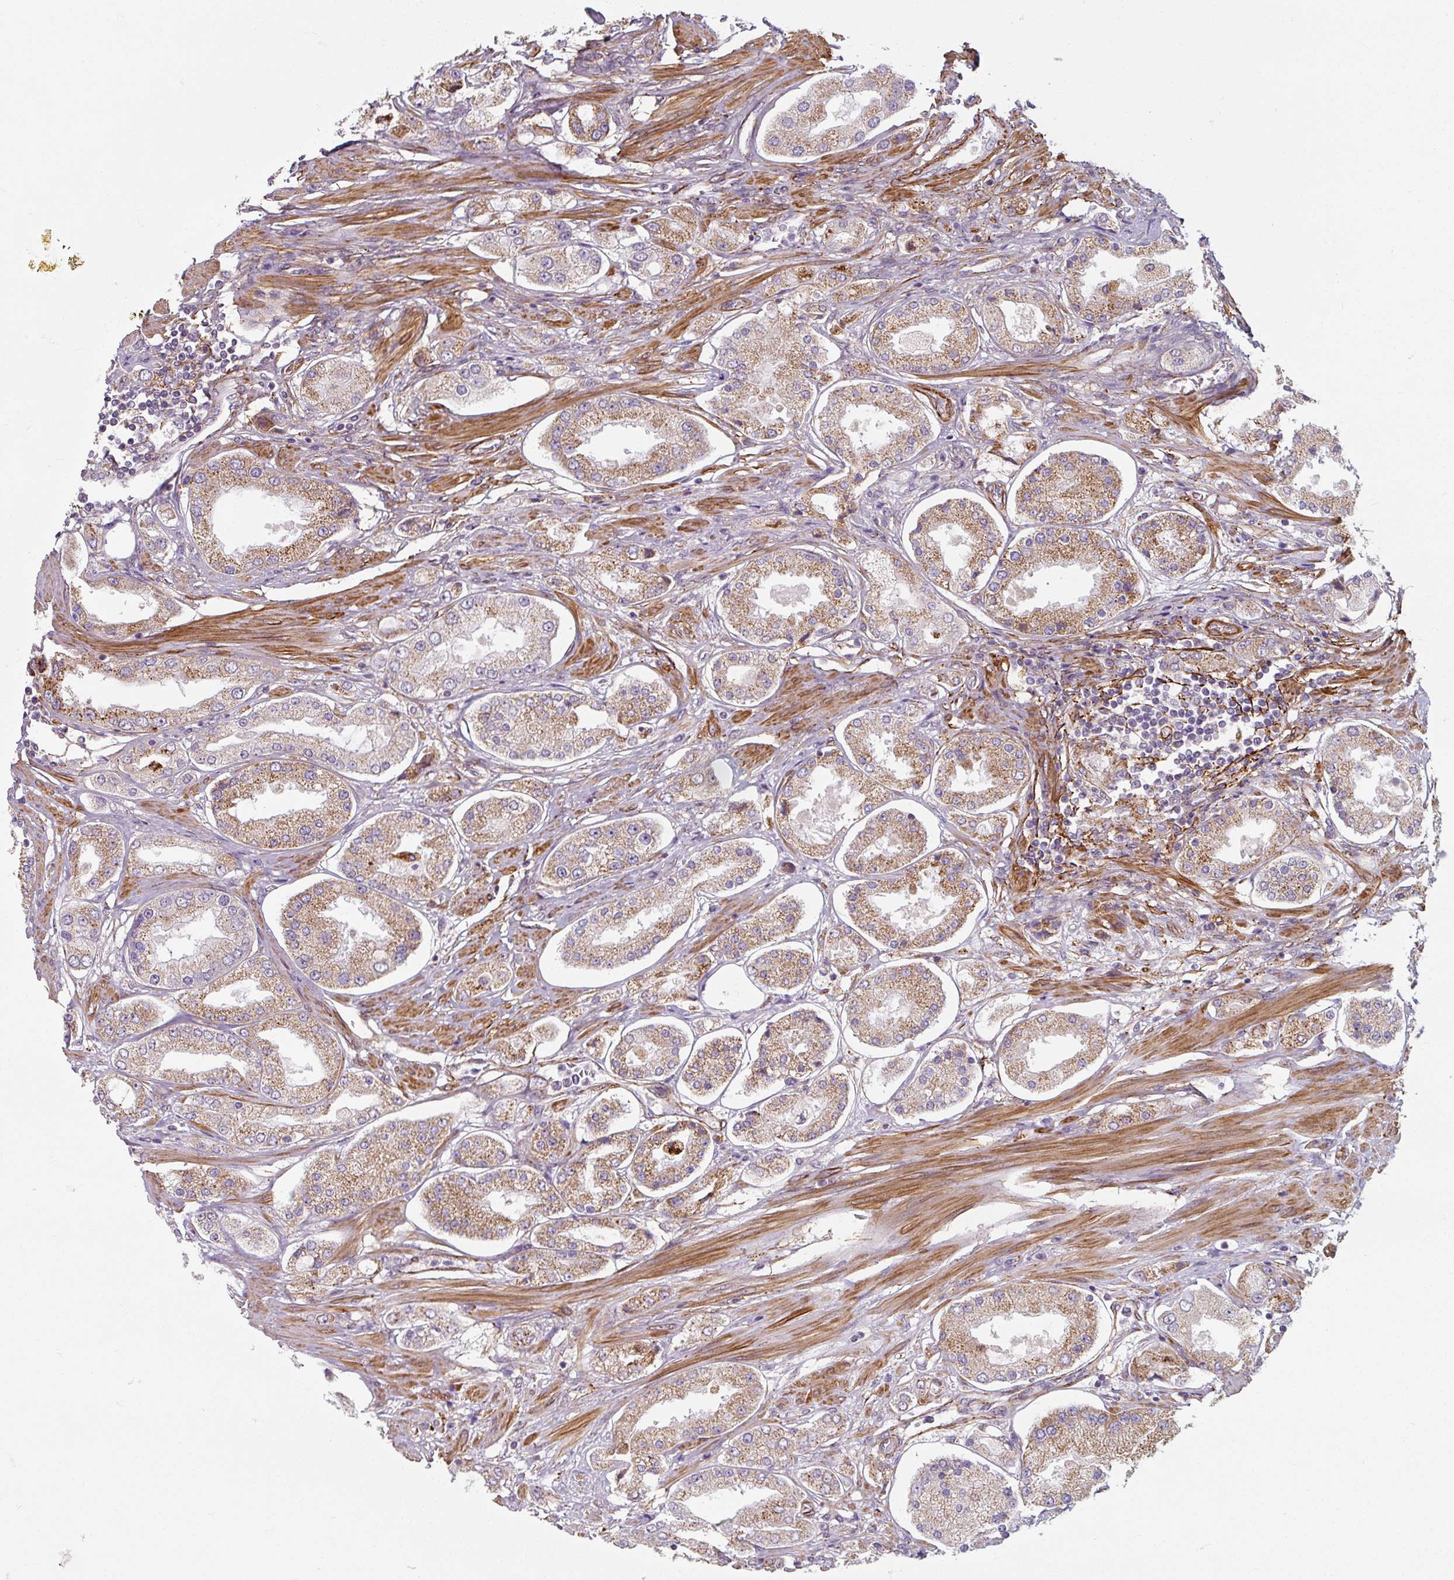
{"staining": {"intensity": "moderate", "quantity": "25%-75%", "location": "cytoplasmic/membranous"}, "tissue": "prostate cancer", "cell_type": "Tumor cells", "image_type": "cancer", "snomed": [{"axis": "morphology", "description": "Adenocarcinoma, High grade"}, {"axis": "topography", "description": "Prostate"}], "caption": "Tumor cells exhibit medium levels of moderate cytoplasmic/membranous expression in about 25%-75% of cells in prostate cancer (adenocarcinoma (high-grade)).", "gene": "MRPS5", "patient": {"sex": "male", "age": 69}}